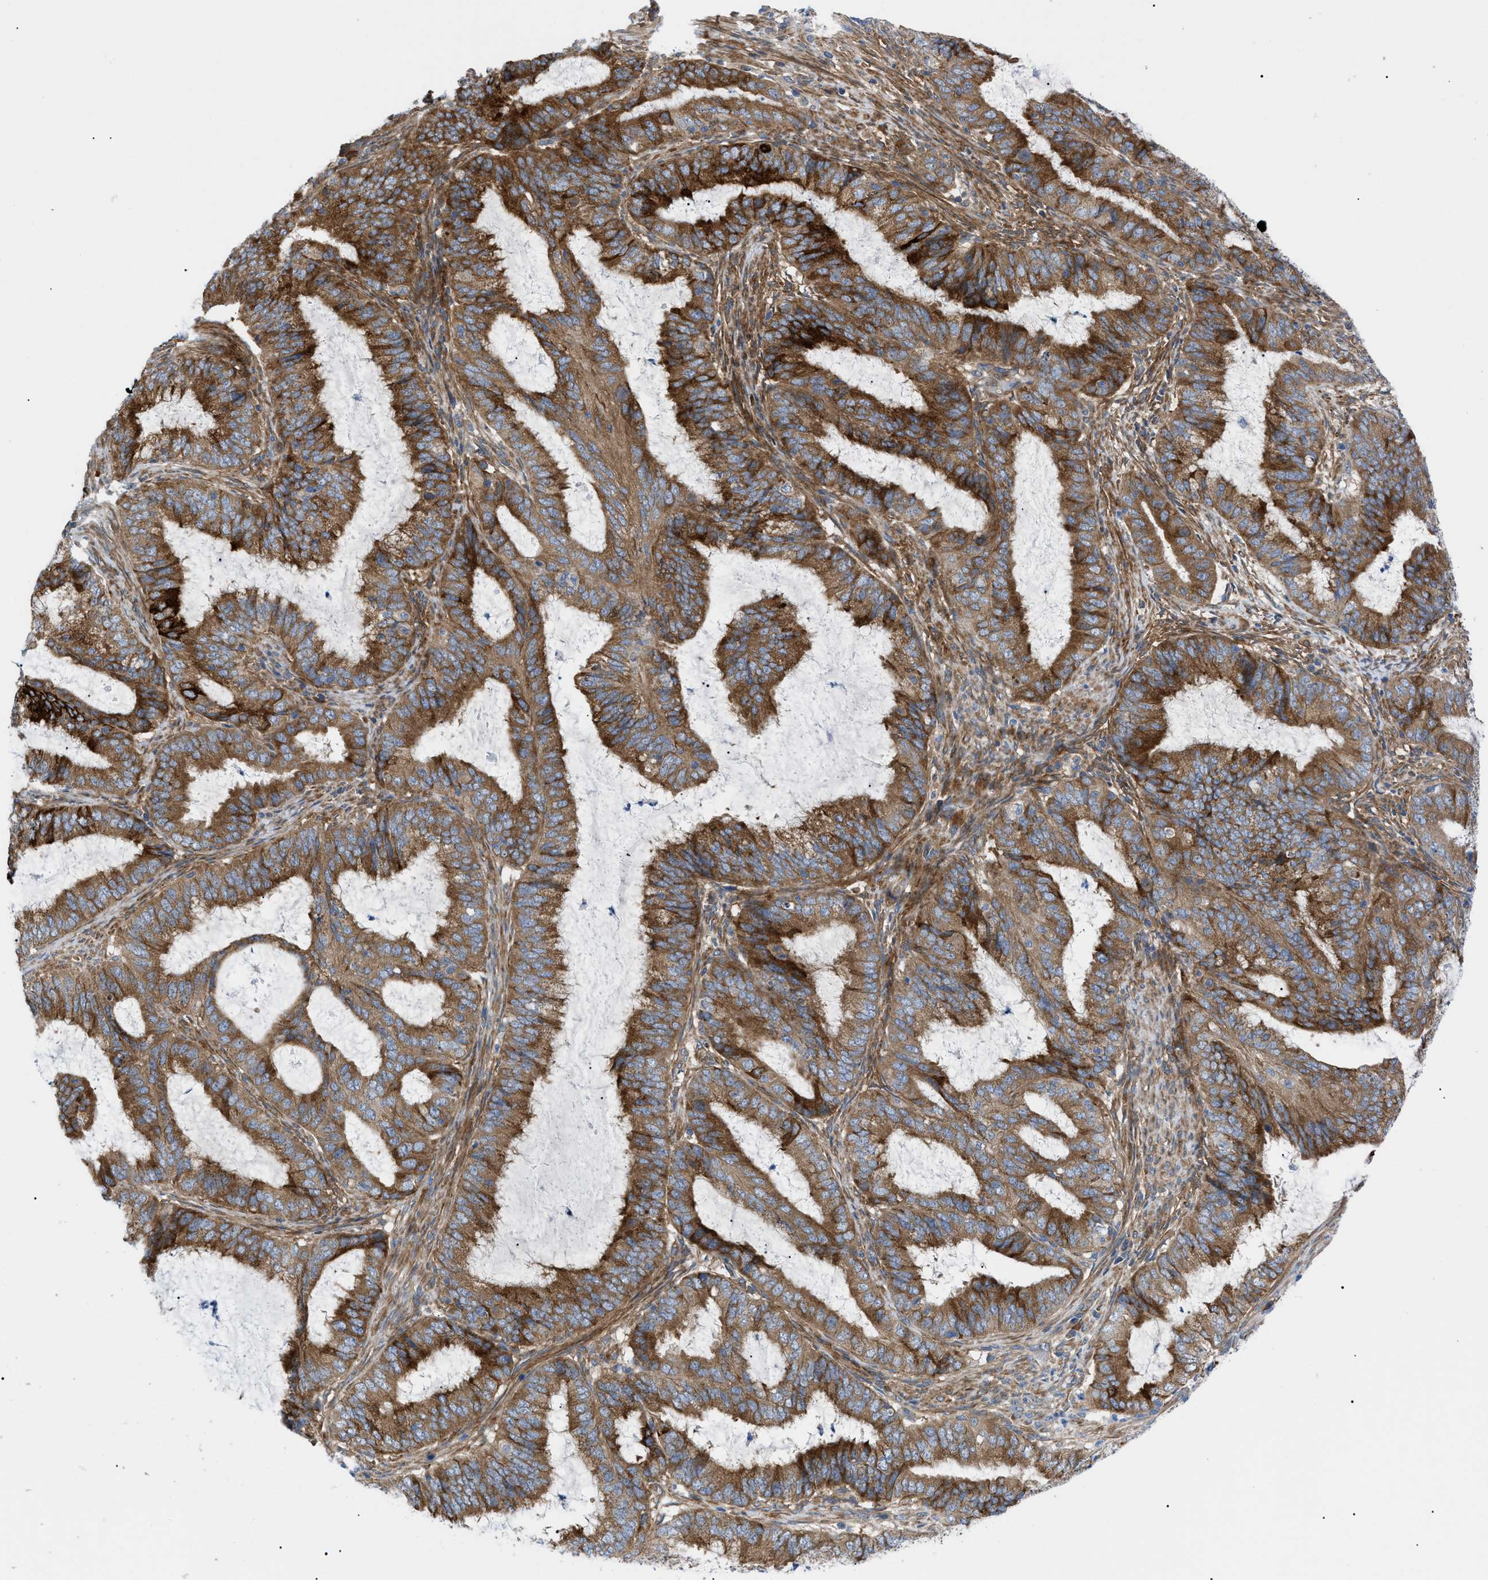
{"staining": {"intensity": "strong", "quantity": ">75%", "location": "cytoplasmic/membranous"}, "tissue": "endometrial cancer", "cell_type": "Tumor cells", "image_type": "cancer", "snomed": [{"axis": "morphology", "description": "Adenocarcinoma, NOS"}, {"axis": "topography", "description": "Endometrium"}], "caption": "Immunohistochemistry photomicrograph of neoplastic tissue: endometrial cancer stained using IHC exhibits high levels of strong protein expression localized specifically in the cytoplasmic/membranous of tumor cells, appearing as a cytoplasmic/membranous brown color.", "gene": "HSPB8", "patient": {"sex": "female", "age": 70}}